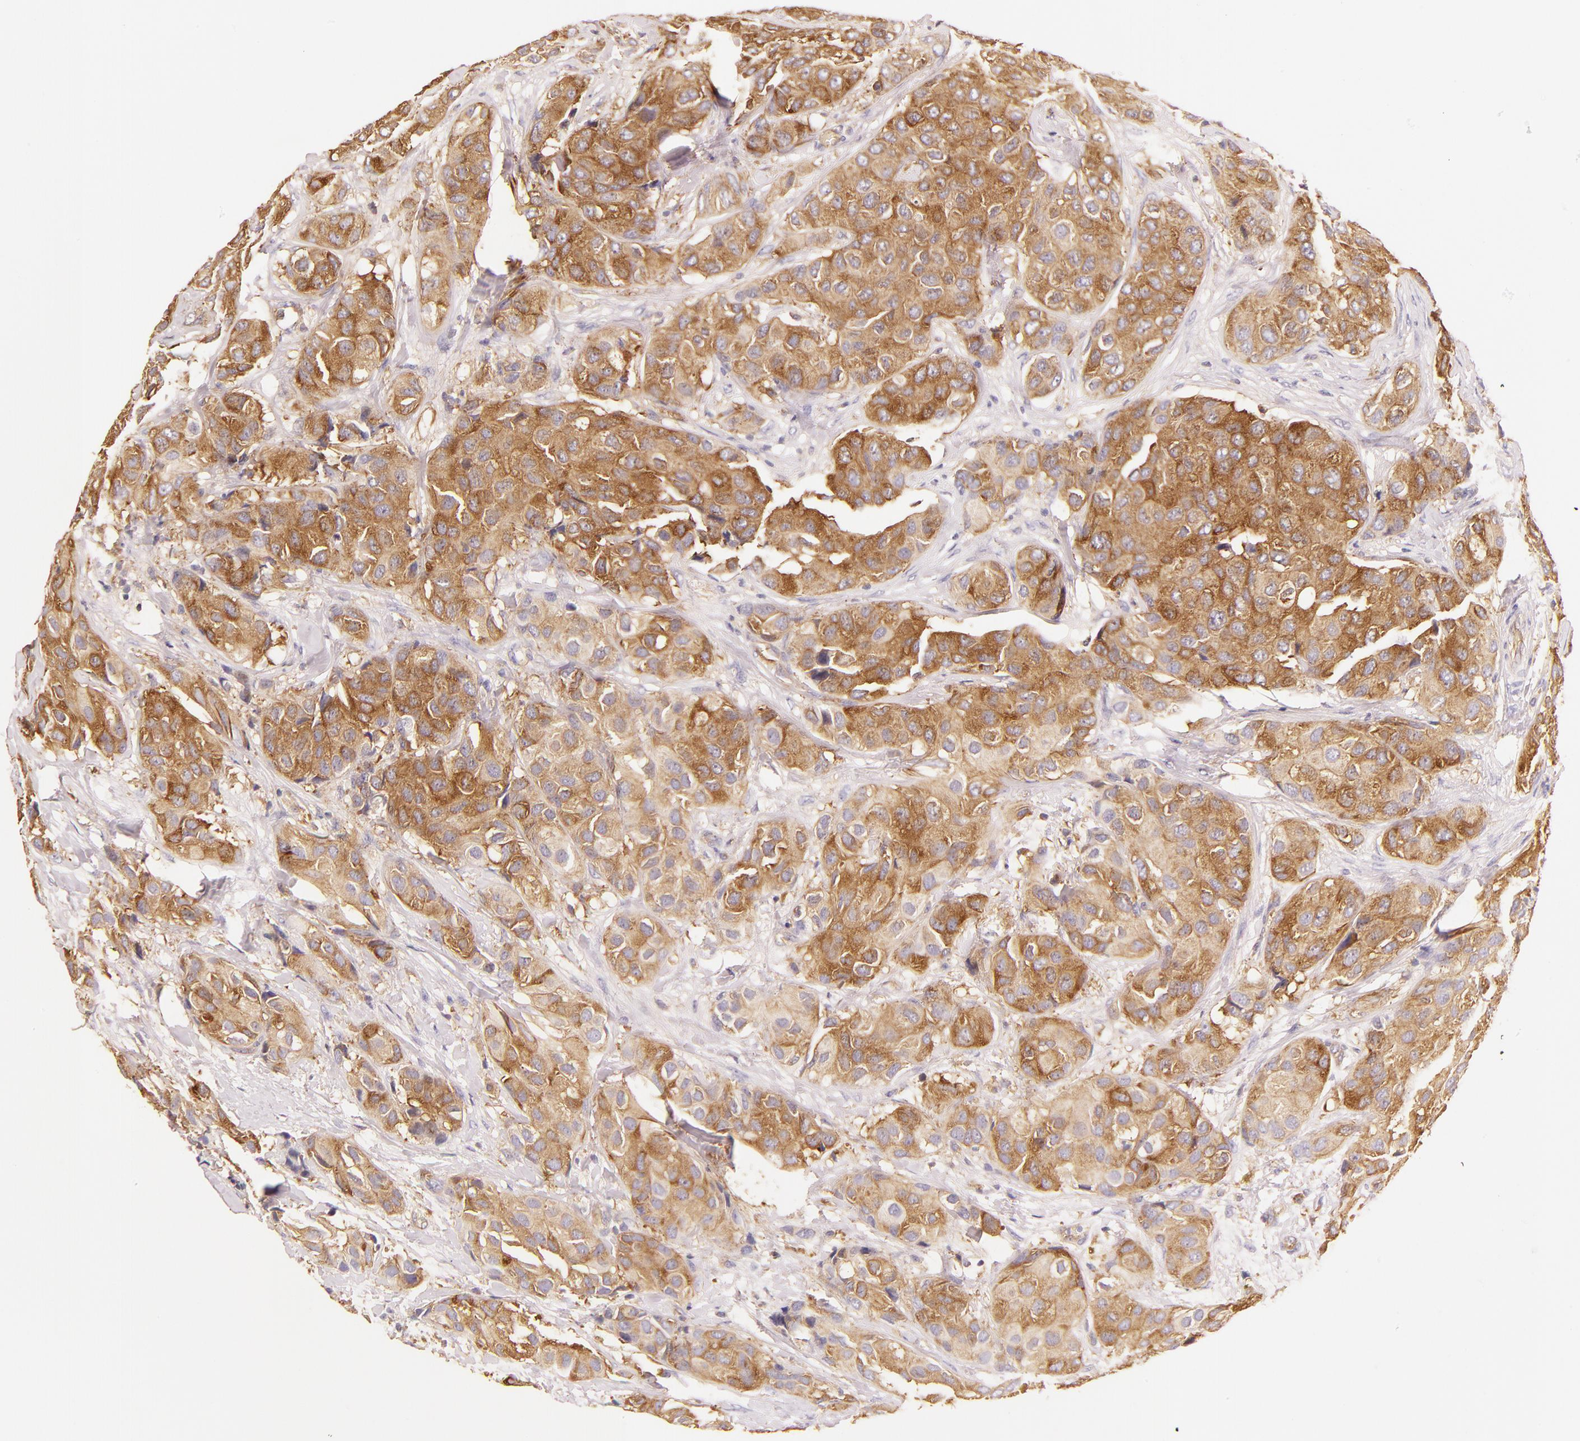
{"staining": {"intensity": "moderate", "quantity": ">75%", "location": "cytoplasmic/membranous"}, "tissue": "breast cancer", "cell_type": "Tumor cells", "image_type": "cancer", "snomed": [{"axis": "morphology", "description": "Duct carcinoma"}, {"axis": "topography", "description": "Breast"}], "caption": "Protein staining shows moderate cytoplasmic/membranous staining in approximately >75% of tumor cells in intraductal carcinoma (breast).", "gene": "CD2AP", "patient": {"sex": "female", "age": 68}}